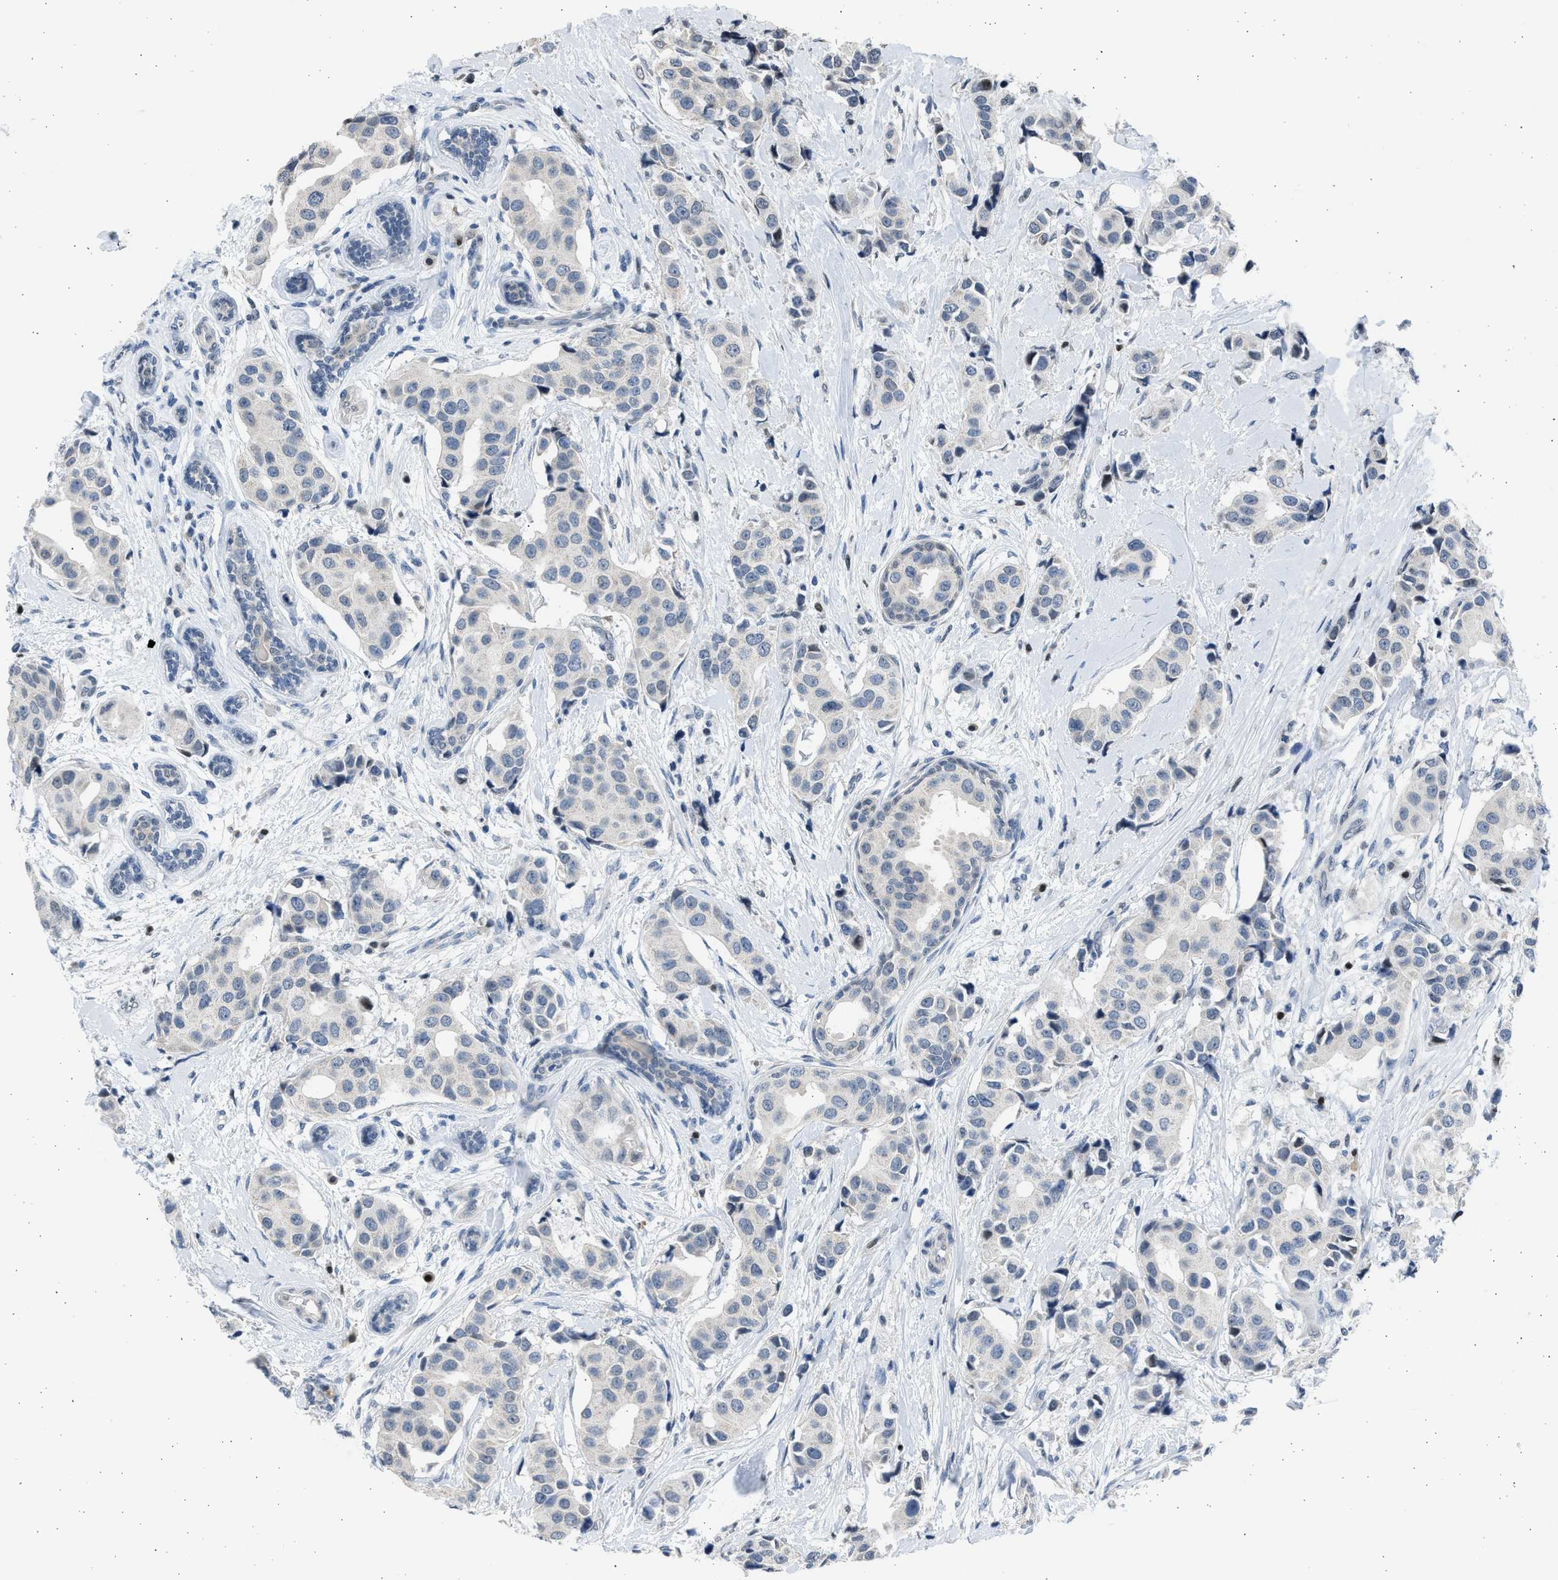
{"staining": {"intensity": "negative", "quantity": "none", "location": "none"}, "tissue": "breast cancer", "cell_type": "Tumor cells", "image_type": "cancer", "snomed": [{"axis": "morphology", "description": "Normal tissue, NOS"}, {"axis": "morphology", "description": "Duct carcinoma"}, {"axis": "topography", "description": "Breast"}], "caption": "A high-resolution photomicrograph shows immunohistochemistry (IHC) staining of breast invasive ductal carcinoma, which shows no significant expression in tumor cells.", "gene": "HMGN3", "patient": {"sex": "female", "age": 39}}